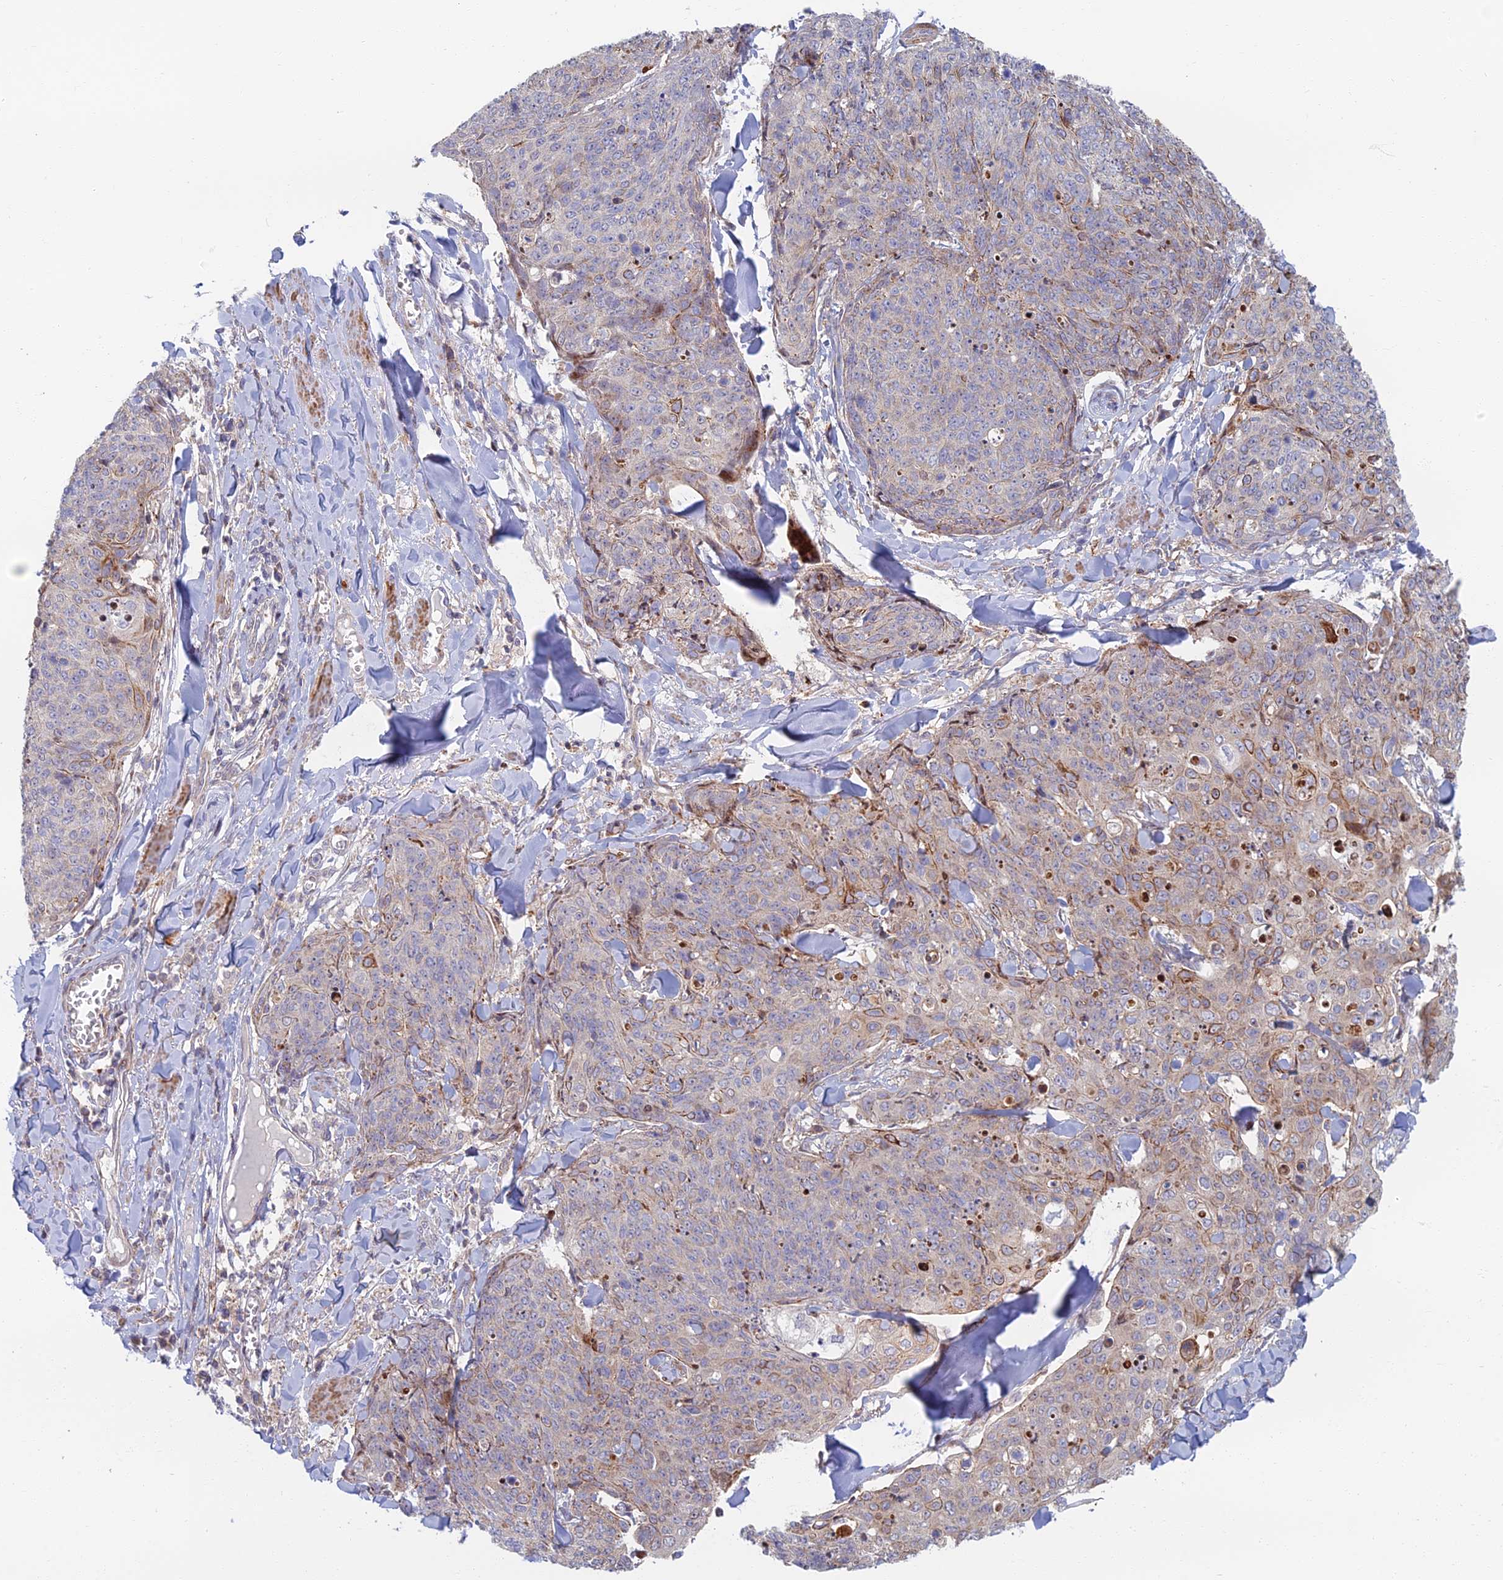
{"staining": {"intensity": "moderate", "quantity": "<25%", "location": "cytoplasmic/membranous"}, "tissue": "skin cancer", "cell_type": "Tumor cells", "image_type": "cancer", "snomed": [{"axis": "morphology", "description": "Squamous cell carcinoma, NOS"}, {"axis": "topography", "description": "Skin"}, {"axis": "topography", "description": "Vulva"}], "caption": "Moderate cytoplasmic/membranous protein expression is appreciated in approximately <25% of tumor cells in skin cancer (squamous cell carcinoma).", "gene": "C15orf40", "patient": {"sex": "female", "age": 85}}